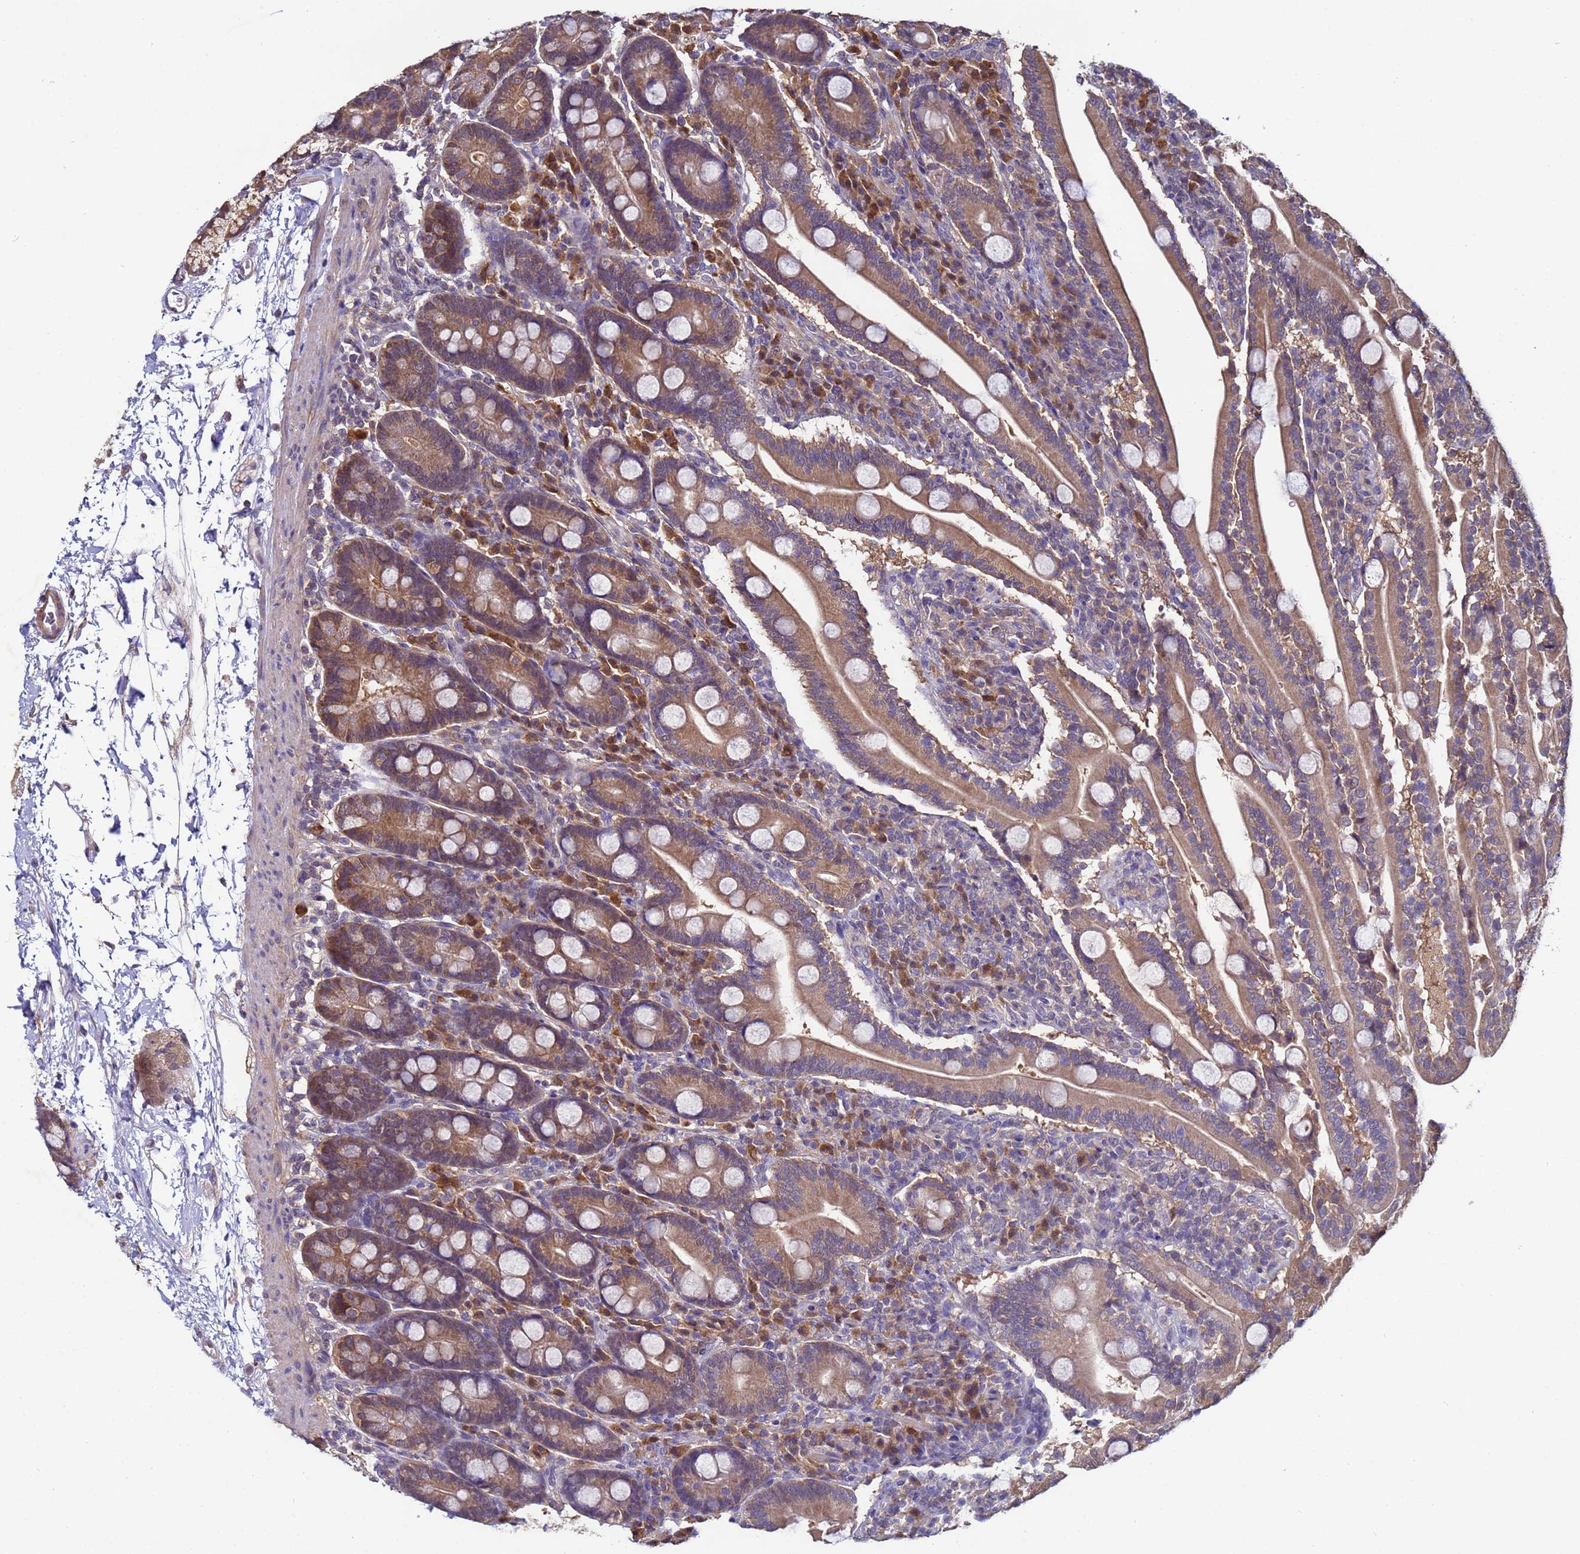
{"staining": {"intensity": "moderate", "quantity": ">75%", "location": "cytoplasmic/membranous"}, "tissue": "duodenum", "cell_type": "Glandular cells", "image_type": "normal", "snomed": [{"axis": "morphology", "description": "Normal tissue, NOS"}, {"axis": "topography", "description": "Duodenum"}], "caption": "Immunohistochemistry (IHC) histopathology image of unremarkable duodenum: human duodenum stained using IHC exhibits medium levels of moderate protein expression localized specifically in the cytoplasmic/membranous of glandular cells, appearing as a cytoplasmic/membranous brown color.", "gene": "NAXE", "patient": {"sex": "male", "age": 35}}